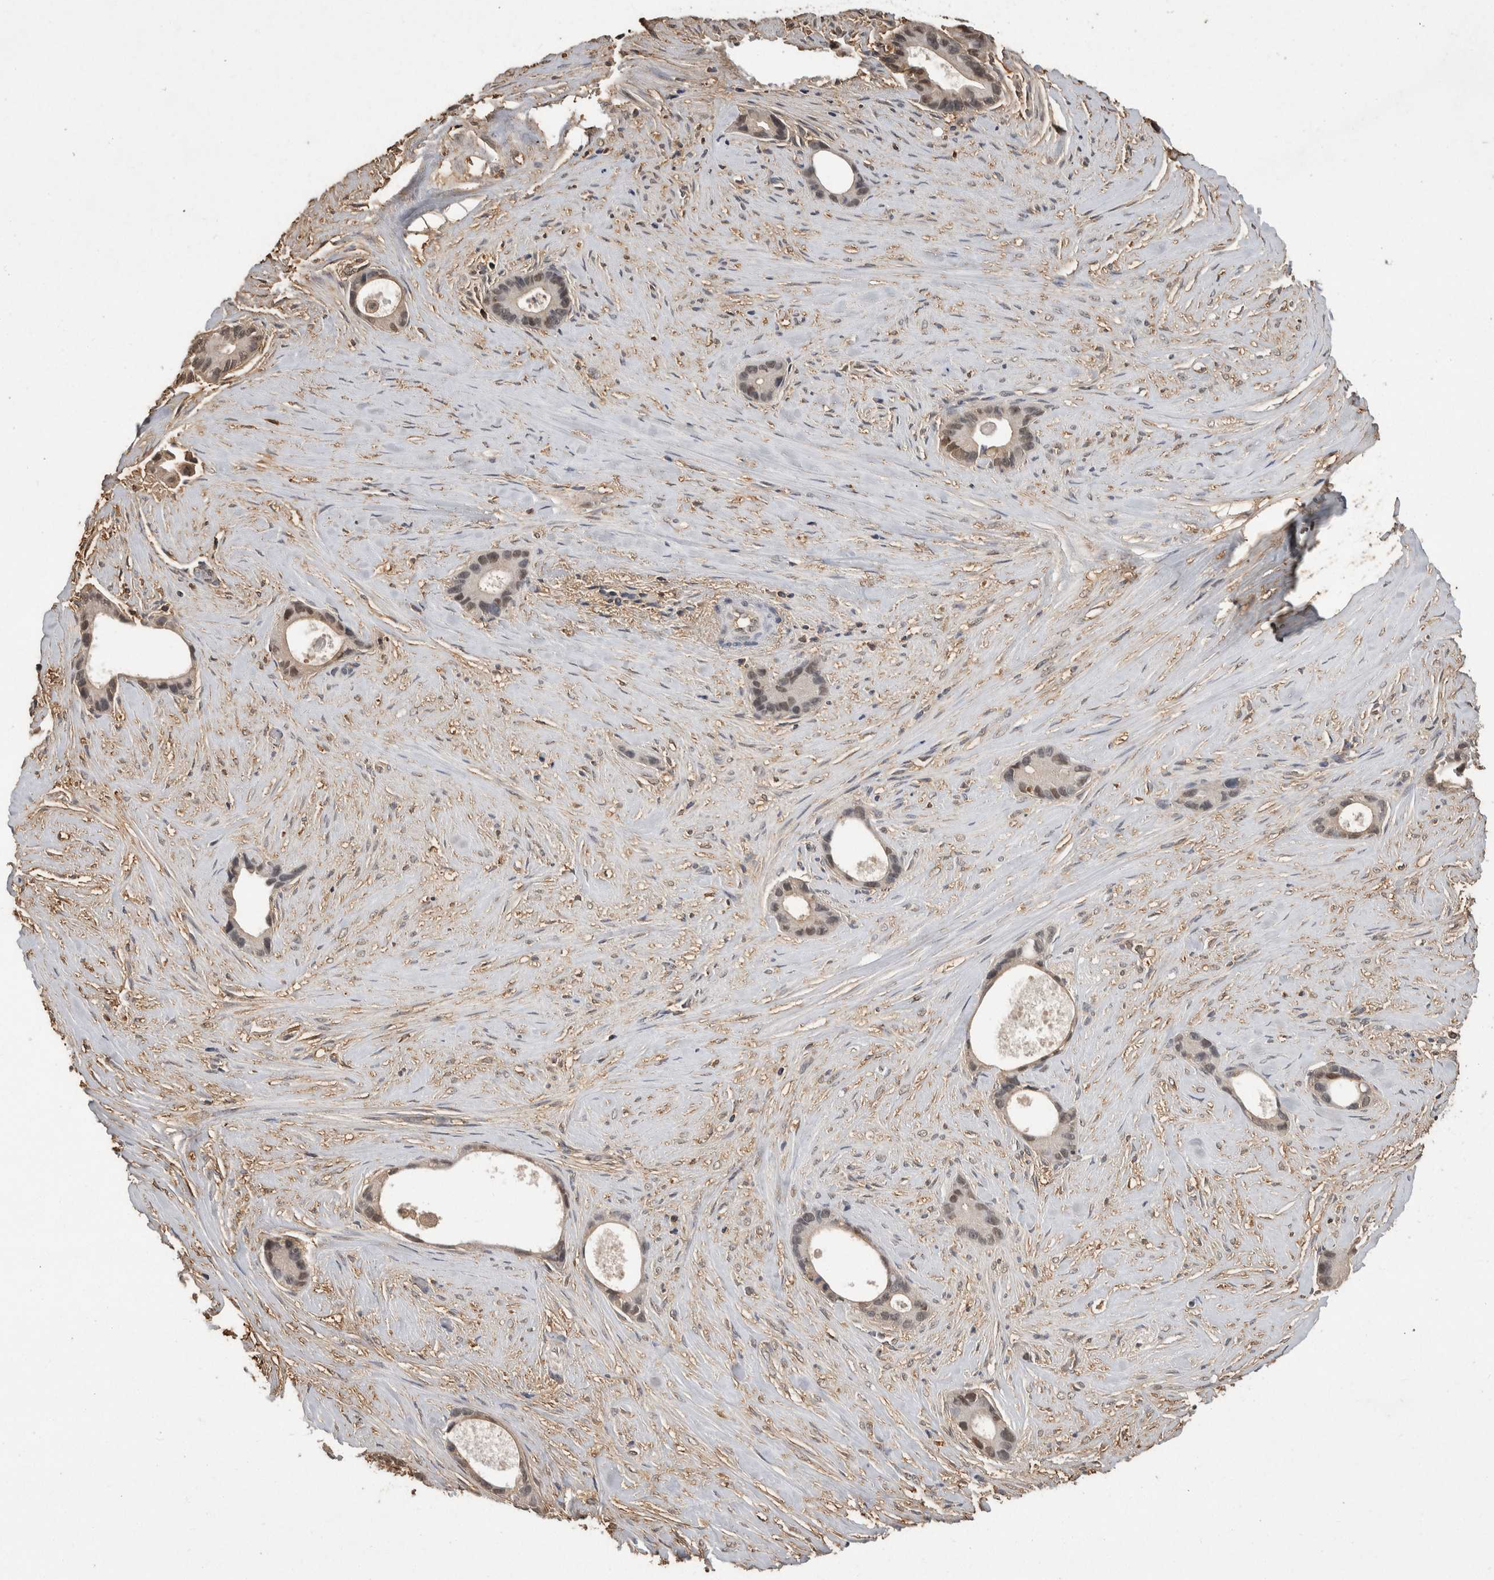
{"staining": {"intensity": "weak", "quantity": "25%-75%", "location": "nuclear"}, "tissue": "liver cancer", "cell_type": "Tumor cells", "image_type": "cancer", "snomed": [{"axis": "morphology", "description": "Cholangiocarcinoma"}, {"axis": "topography", "description": "Liver"}], "caption": "Brown immunohistochemical staining in liver cholangiocarcinoma demonstrates weak nuclear positivity in about 25%-75% of tumor cells. Ihc stains the protein in brown and the nuclei are stained blue.", "gene": "PREP", "patient": {"sex": "female", "age": 55}}